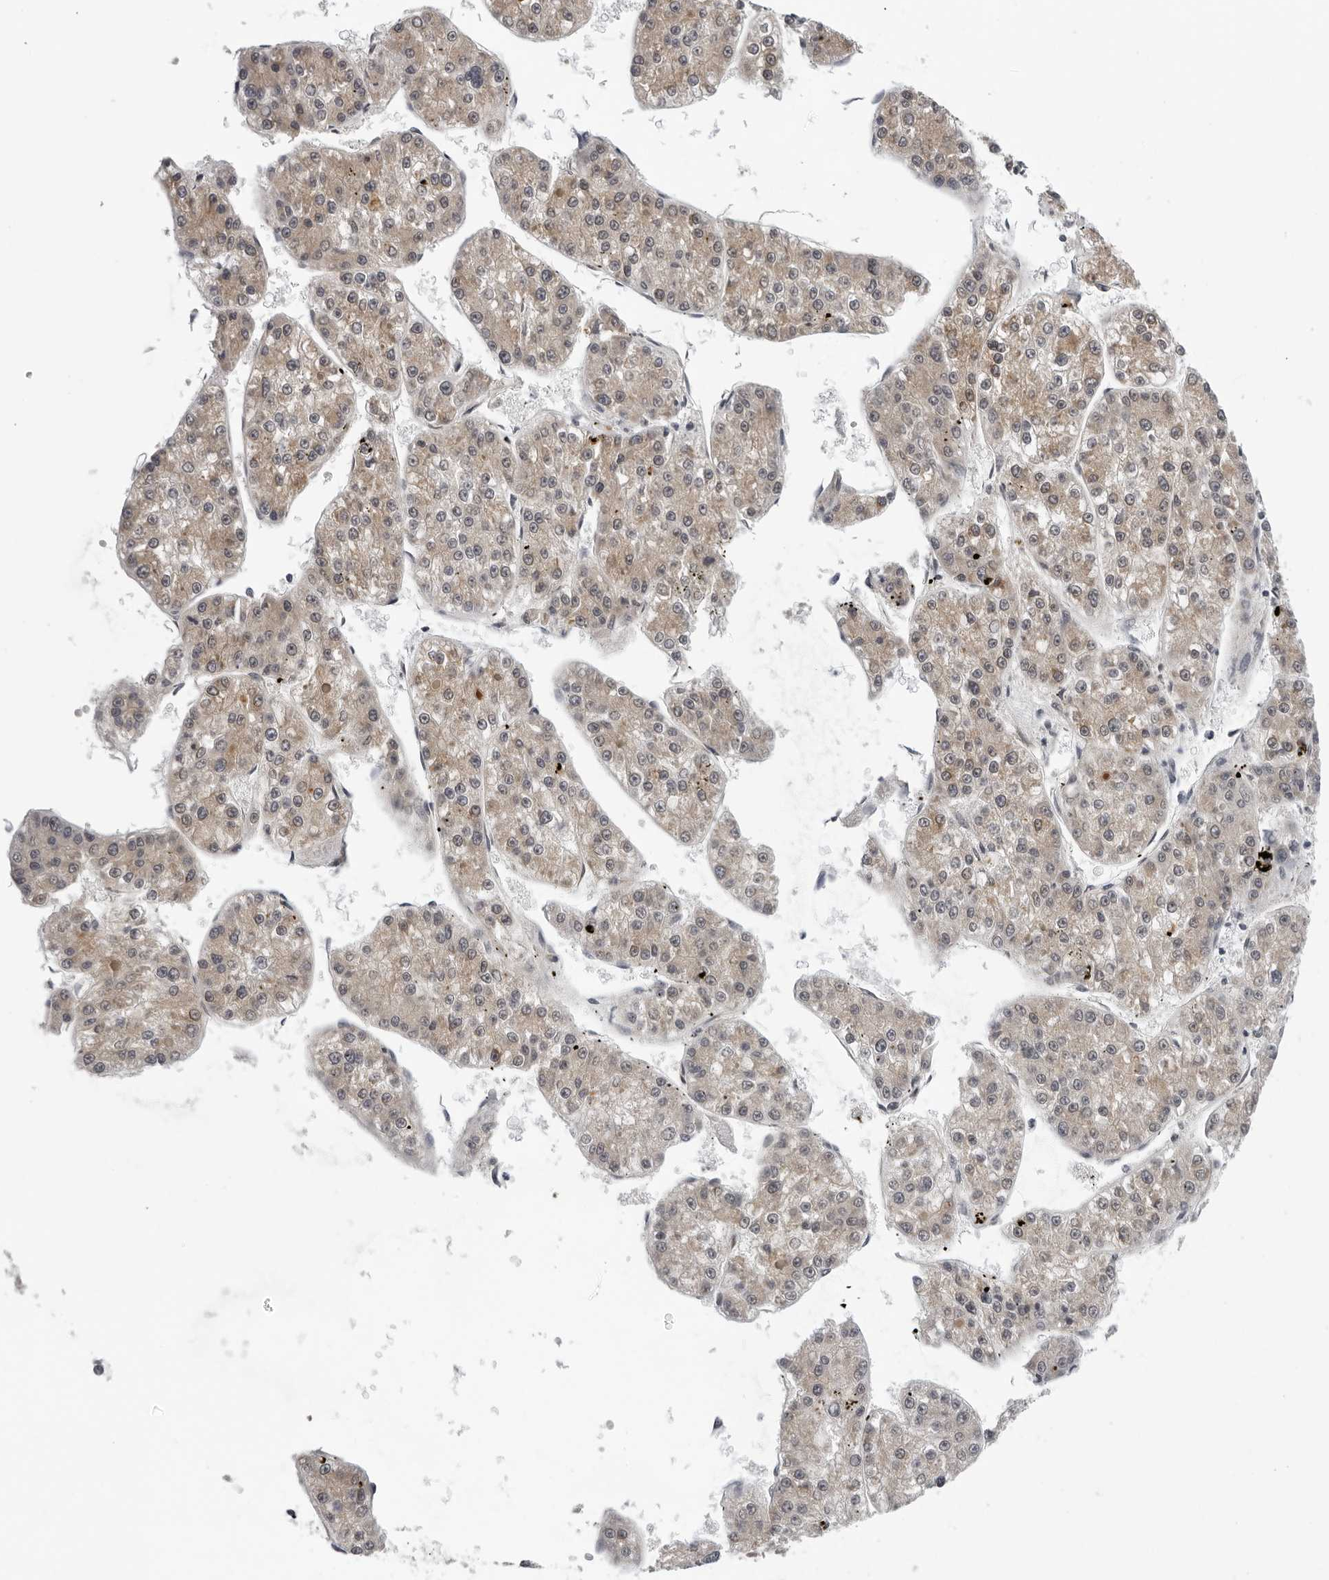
{"staining": {"intensity": "weak", "quantity": ">75%", "location": "cytoplasmic/membranous"}, "tissue": "liver cancer", "cell_type": "Tumor cells", "image_type": "cancer", "snomed": [{"axis": "morphology", "description": "Carcinoma, Hepatocellular, NOS"}, {"axis": "topography", "description": "Liver"}], "caption": "Protein positivity by IHC shows weak cytoplasmic/membranous expression in approximately >75% of tumor cells in hepatocellular carcinoma (liver). (Brightfield microscopy of DAB IHC at high magnification).", "gene": "CPT2", "patient": {"sex": "female", "age": 73}}